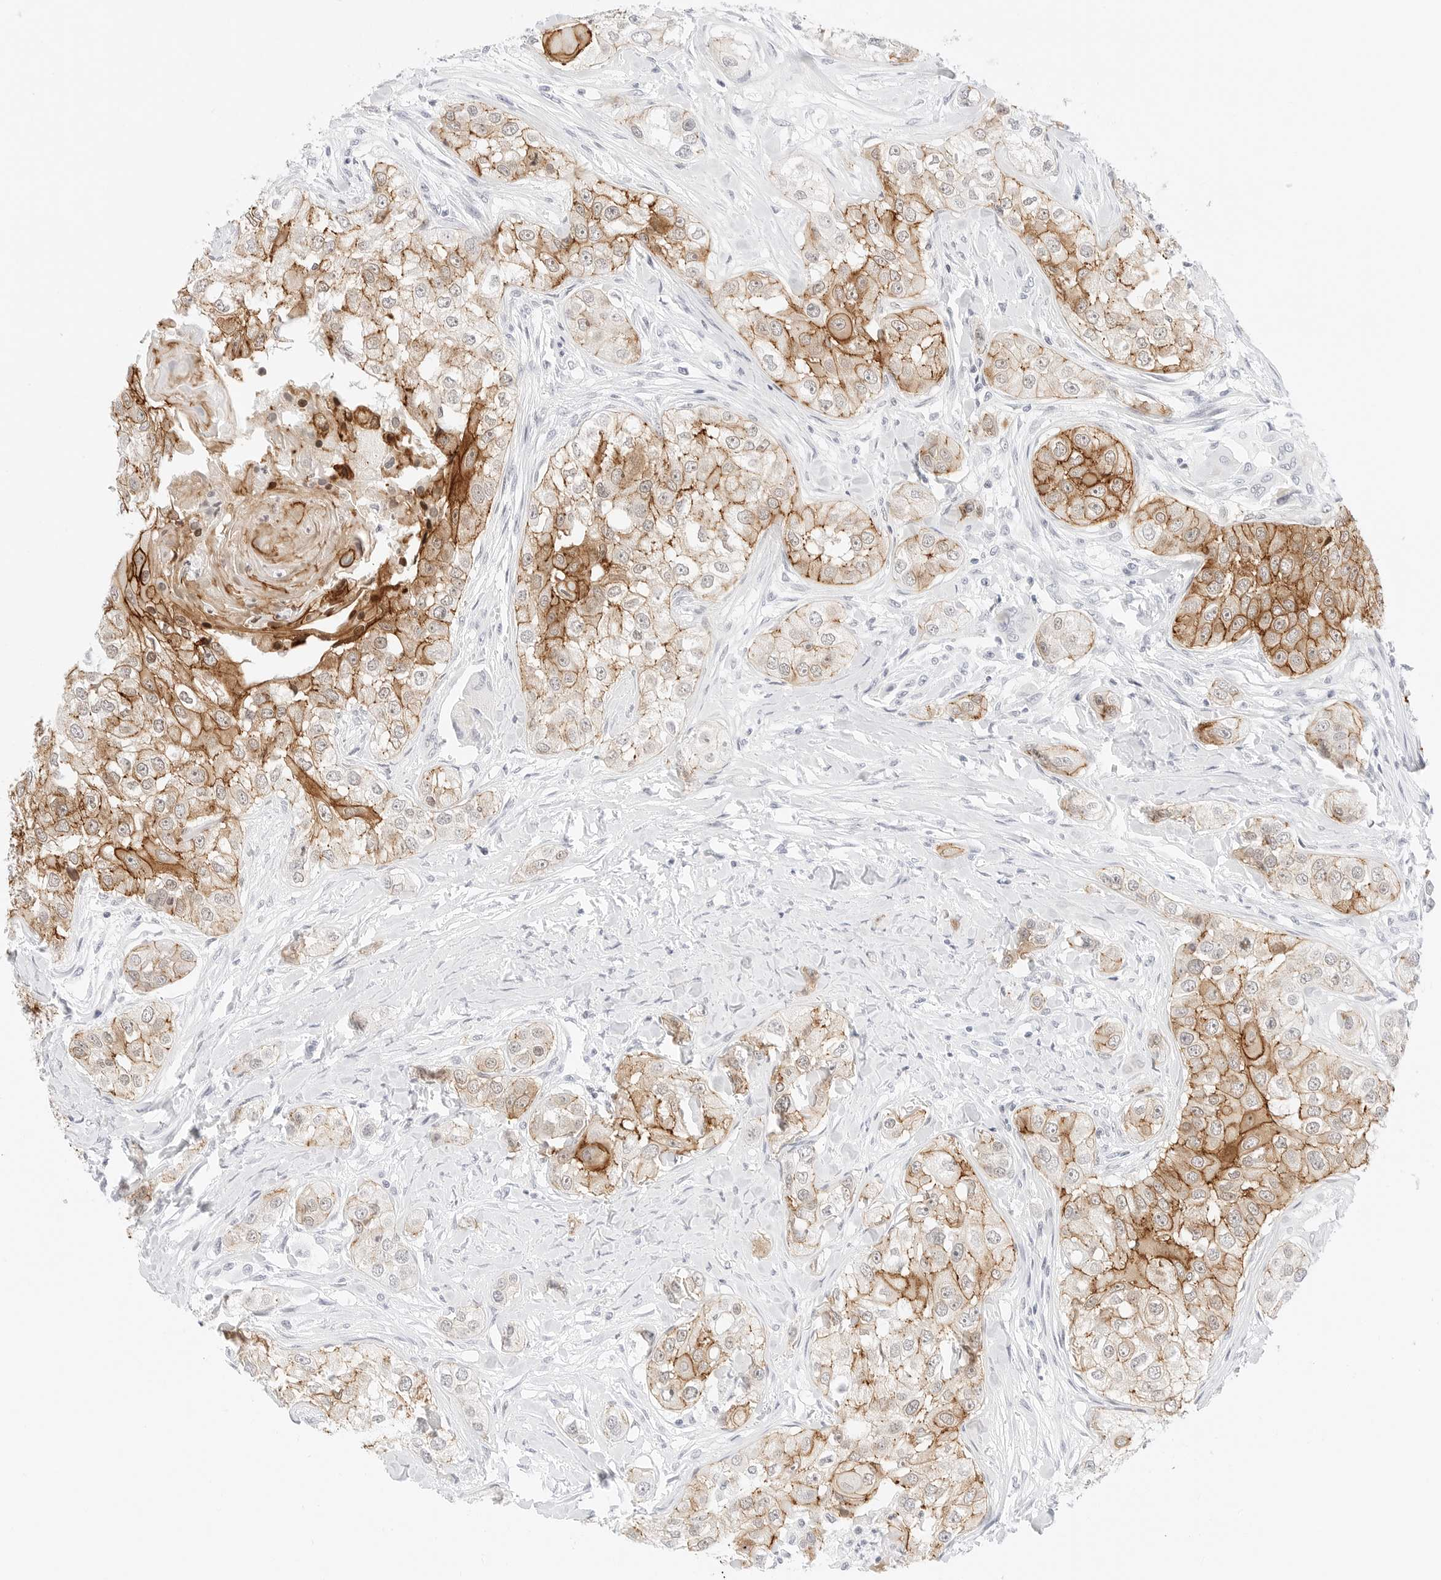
{"staining": {"intensity": "moderate", "quantity": ">75%", "location": "cytoplasmic/membranous"}, "tissue": "head and neck cancer", "cell_type": "Tumor cells", "image_type": "cancer", "snomed": [{"axis": "morphology", "description": "Normal tissue, NOS"}, {"axis": "morphology", "description": "Squamous cell carcinoma, NOS"}, {"axis": "topography", "description": "Skeletal muscle"}, {"axis": "topography", "description": "Head-Neck"}], "caption": "IHC micrograph of neoplastic tissue: human head and neck cancer stained using immunohistochemistry (IHC) demonstrates medium levels of moderate protein expression localized specifically in the cytoplasmic/membranous of tumor cells, appearing as a cytoplasmic/membranous brown color.", "gene": "CDH1", "patient": {"sex": "male", "age": 51}}